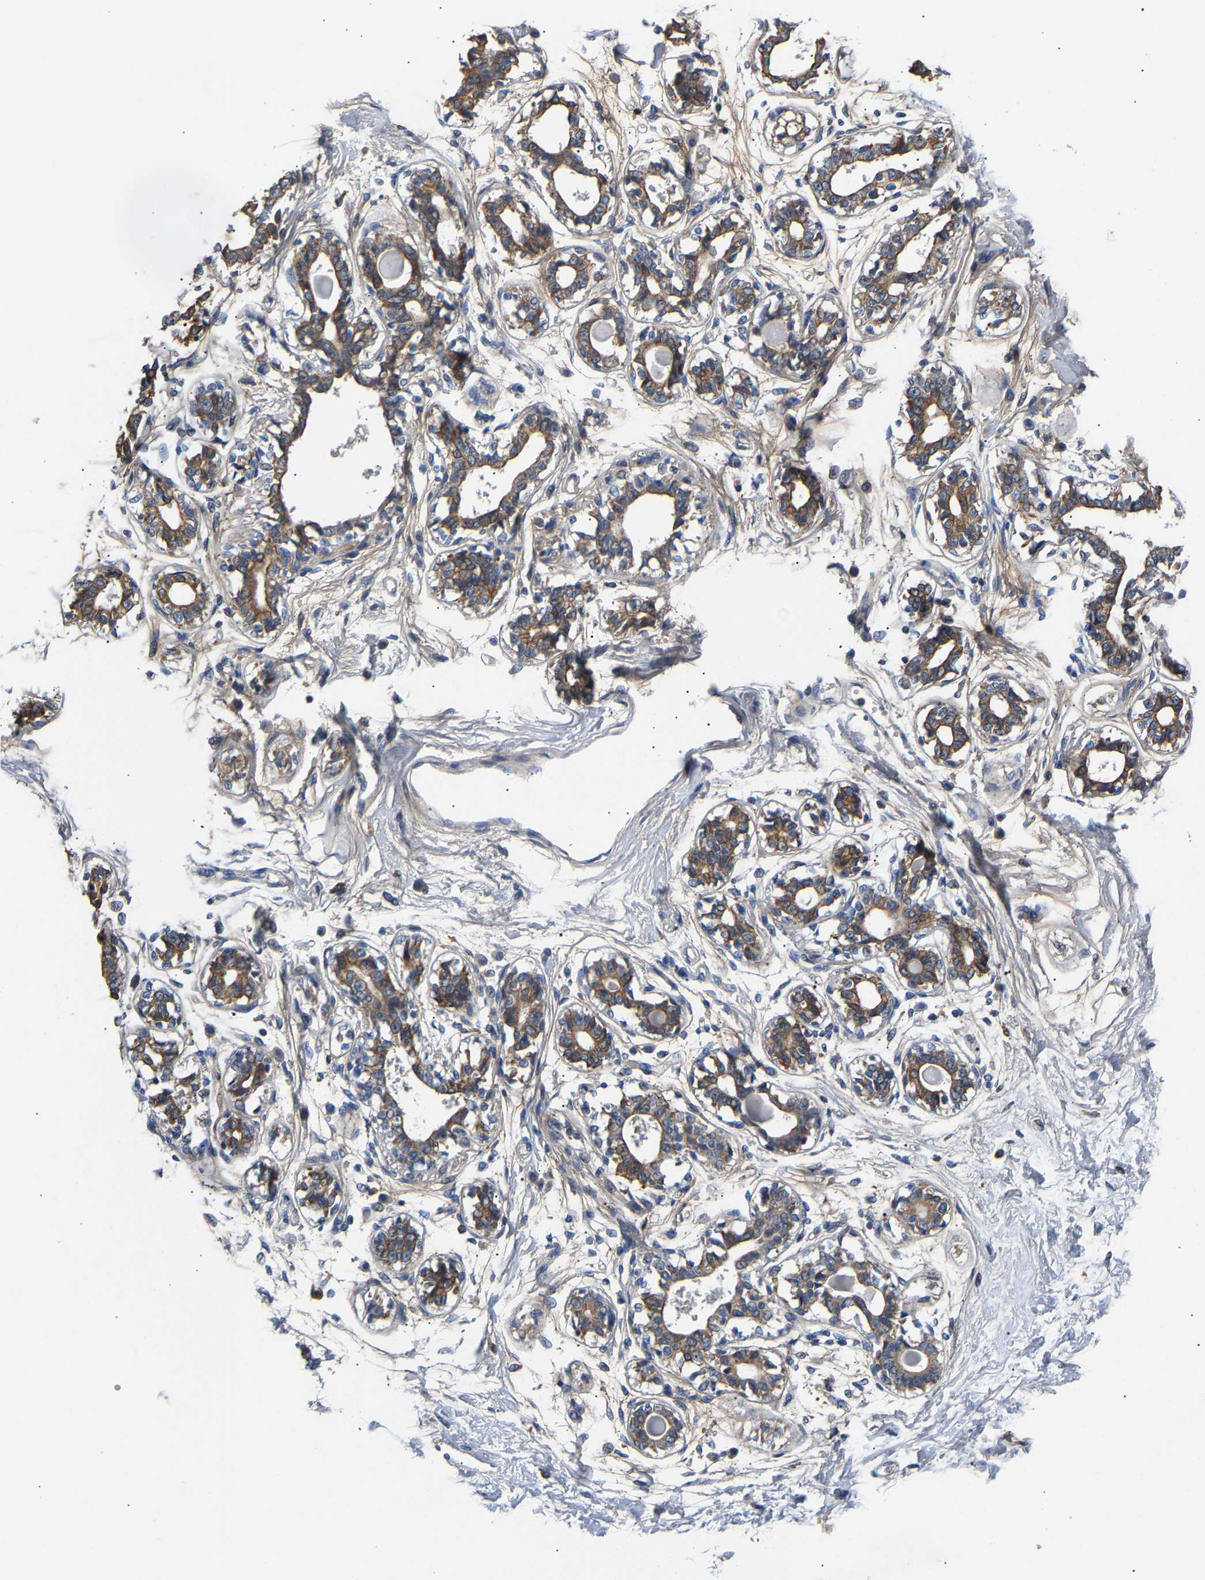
{"staining": {"intensity": "moderate", "quantity": ">75%", "location": "cytoplasmic/membranous"}, "tissue": "breast", "cell_type": "Adipocytes", "image_type": "normal", "snomed": [{"axis": "morphology", "description": "Normal tissue, NOS"}, {"axis": "topography", "description": "Breast"}], "caption": "A micrograph showing moderate cytoplasmic/membranous expression in approximately >75% of adipocytes in benign breast, as visualized by brown immunohistochemical staining.", "gene": "CCDC171", "patient": {"sex": "female", "age": 45}}